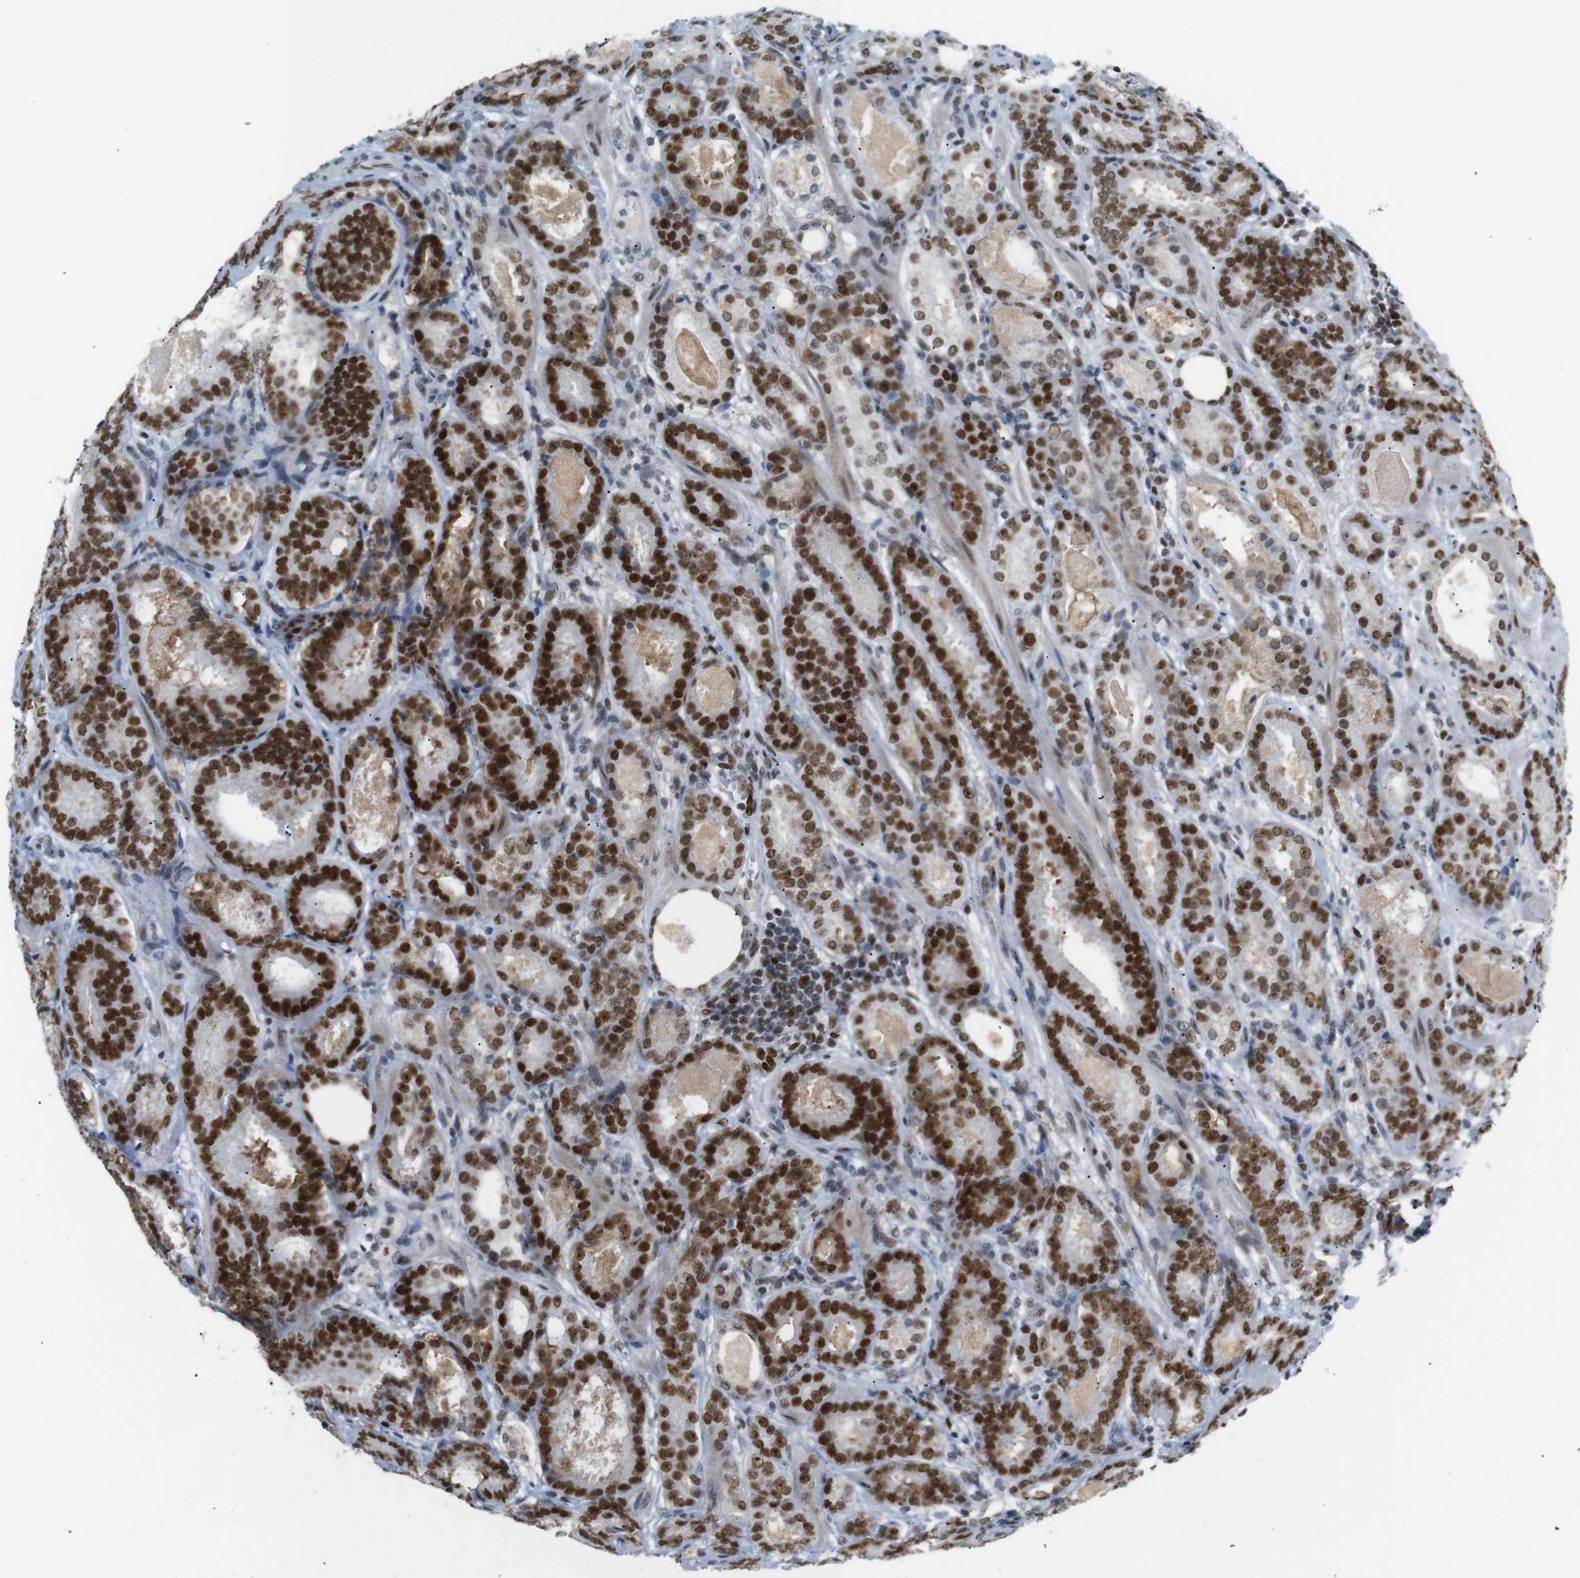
{"staining": {"intensity": "strong", "quantity": ">75%", "location": "nuclear"}, "tissue": "prostate cancer", "cell_type": "Tumor cells", "image_type": "cancer", "snomed": [{"axis": "morphology", "description": "Adenocarcinoma, Low grade"}, {"axis": "topography", "description": "Prostate"}], "caption": "A high-resolution histopathology image shows IHC staining of prostate cancer (adenocarcinoma (low-grade)), which demonstrates strong nuclear staining in about >75% of tumor cells.", "gene": "RIOX2", "patient": {"sex": "male", "age": 69}}